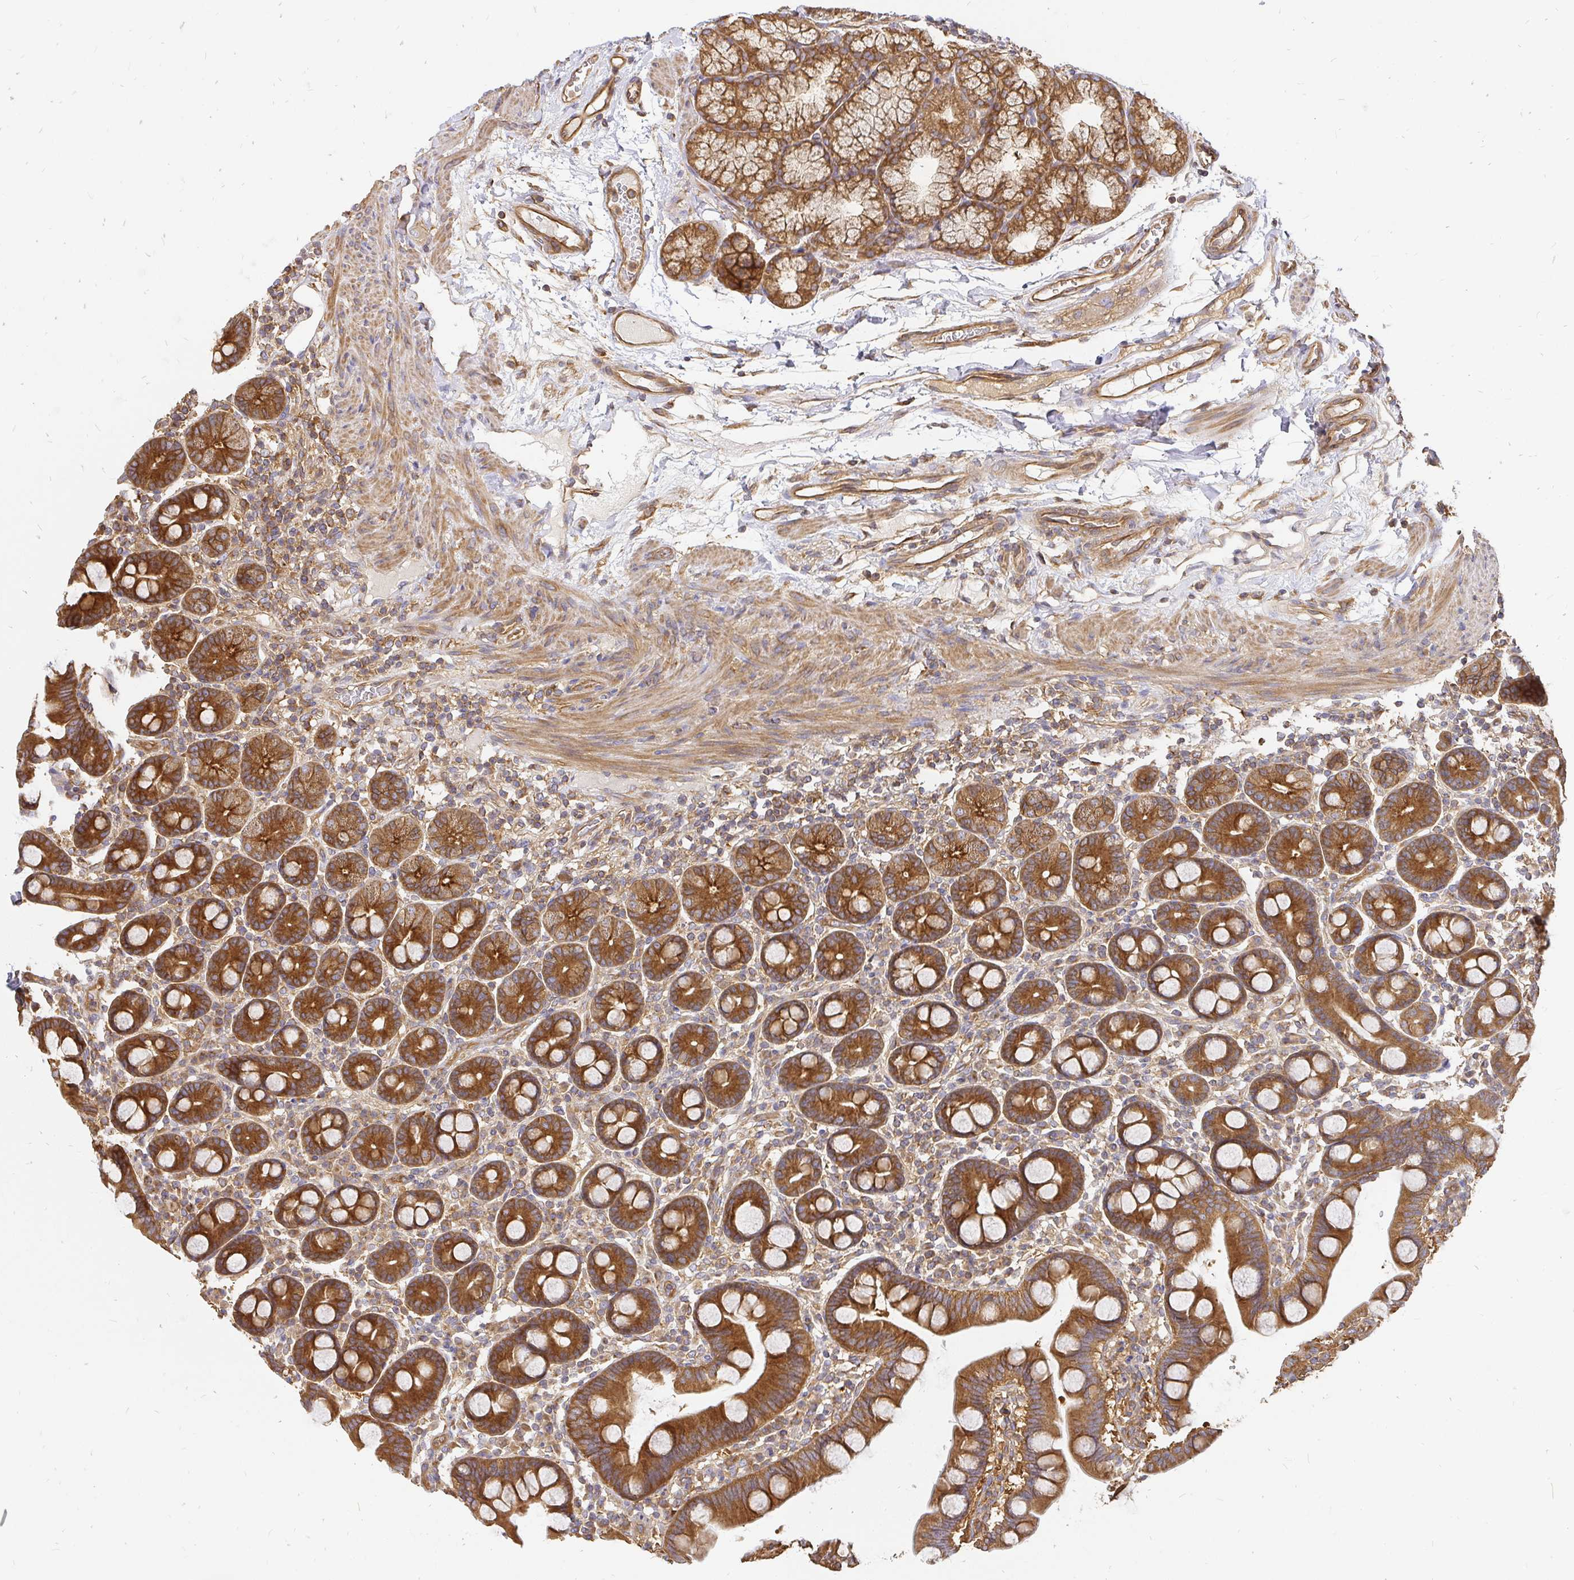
{"staining": {"intensity": "strong", "quantity": ">75%", "location": "cytoplasmic/membranous"}, "tissue": "duodenum", "cell_type": "Glandular cells", "image_type": "normal", "snomed": [{"axis": "morphology", "description": "Normal tissue, NOS"}, {"axis": "topography", "description": "Duodenum"}], "caption": "A high-resolution image shows IHC staining of benign duodenum, which exhibits strong cytoplasmic/membranous expression in approximately >75% of glandular cells.", "gene": "KIF5B", "patient": {"sex": "male", "age": 59}}